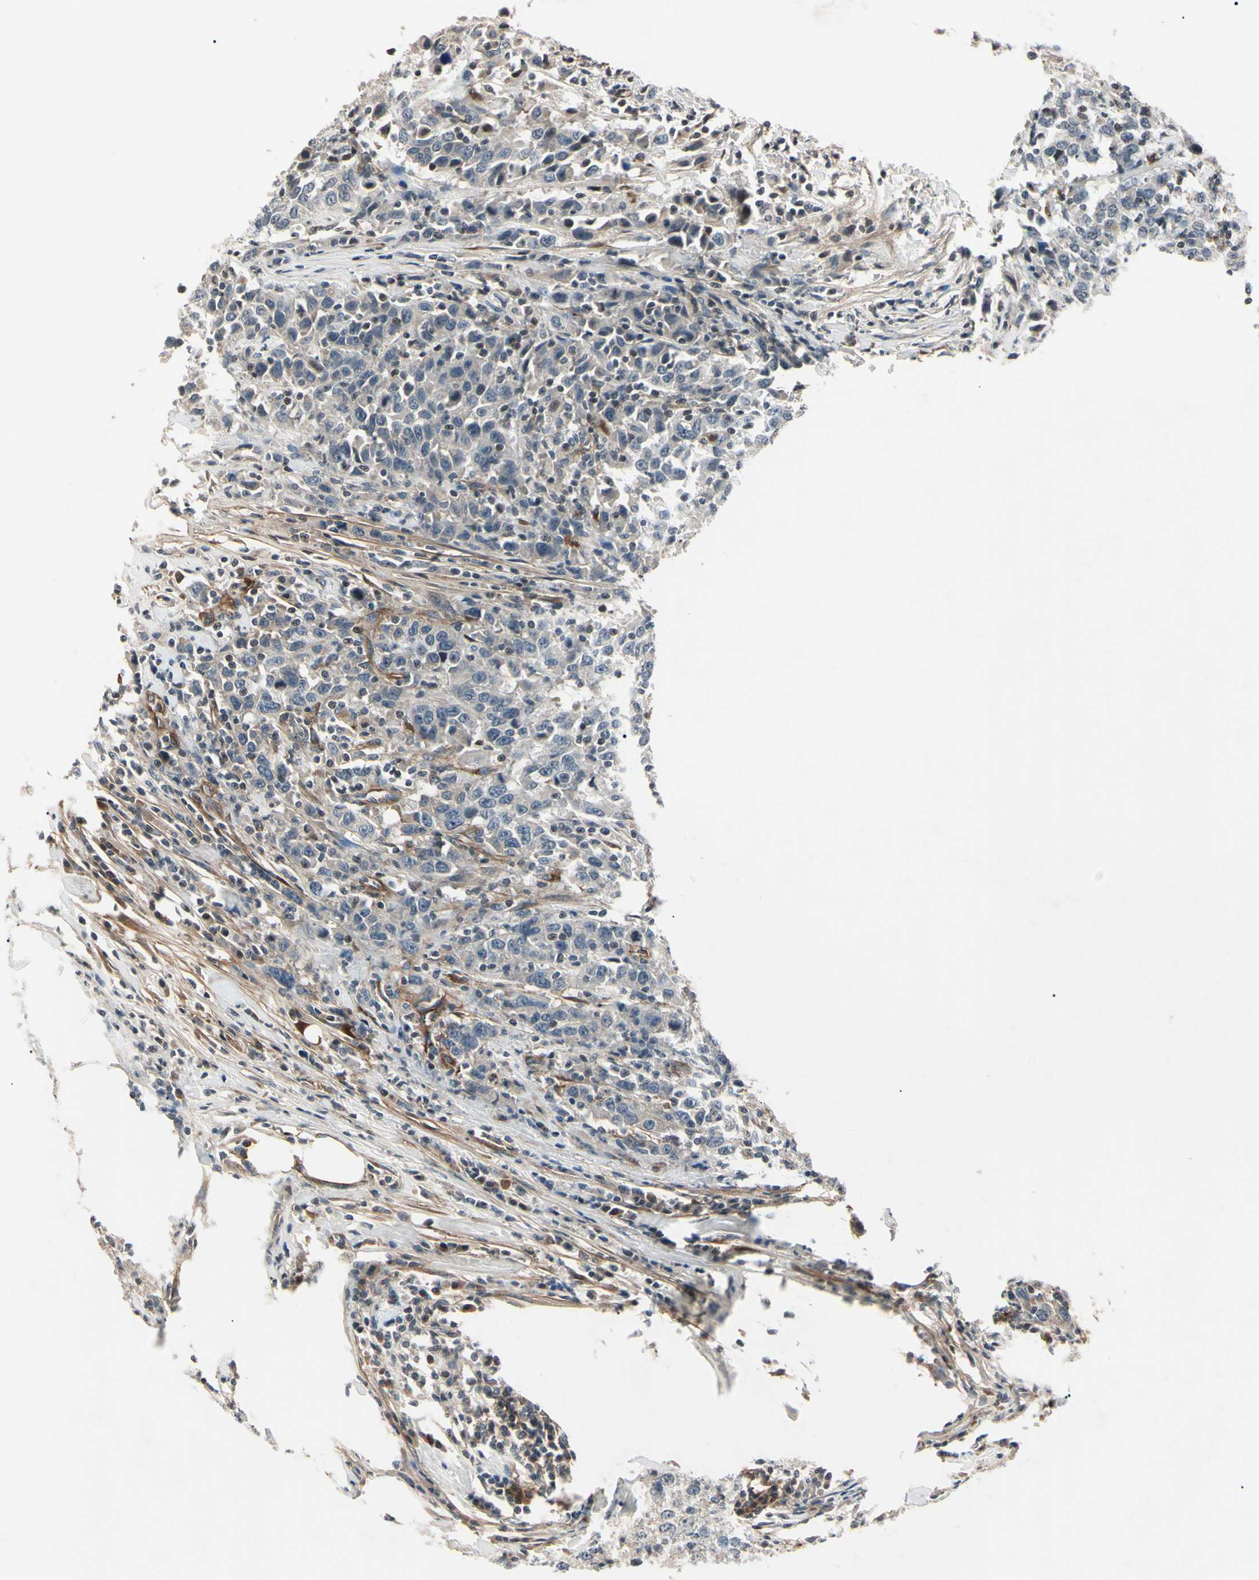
{"staining": {"intensity": "negative", "quantity": "none", "location": "none"}, "tissue": "urothelial cancer", "cell_type": "Tumor cells", "image_type": "cancer", "snomed": [{"axis": "morphology", "description": "Urothelial carcinoma, High grade"}, {"axis": "topography", "description": "Urinary bladder"}], "caption": "Immunohistochemistry image of neoplastic tissue: human urothelial cancer stained with DAB reveals no significant protein positivity in tumor cells.", "gene": "AEBP1", "patient": {"sex": "male", "age": 61}}